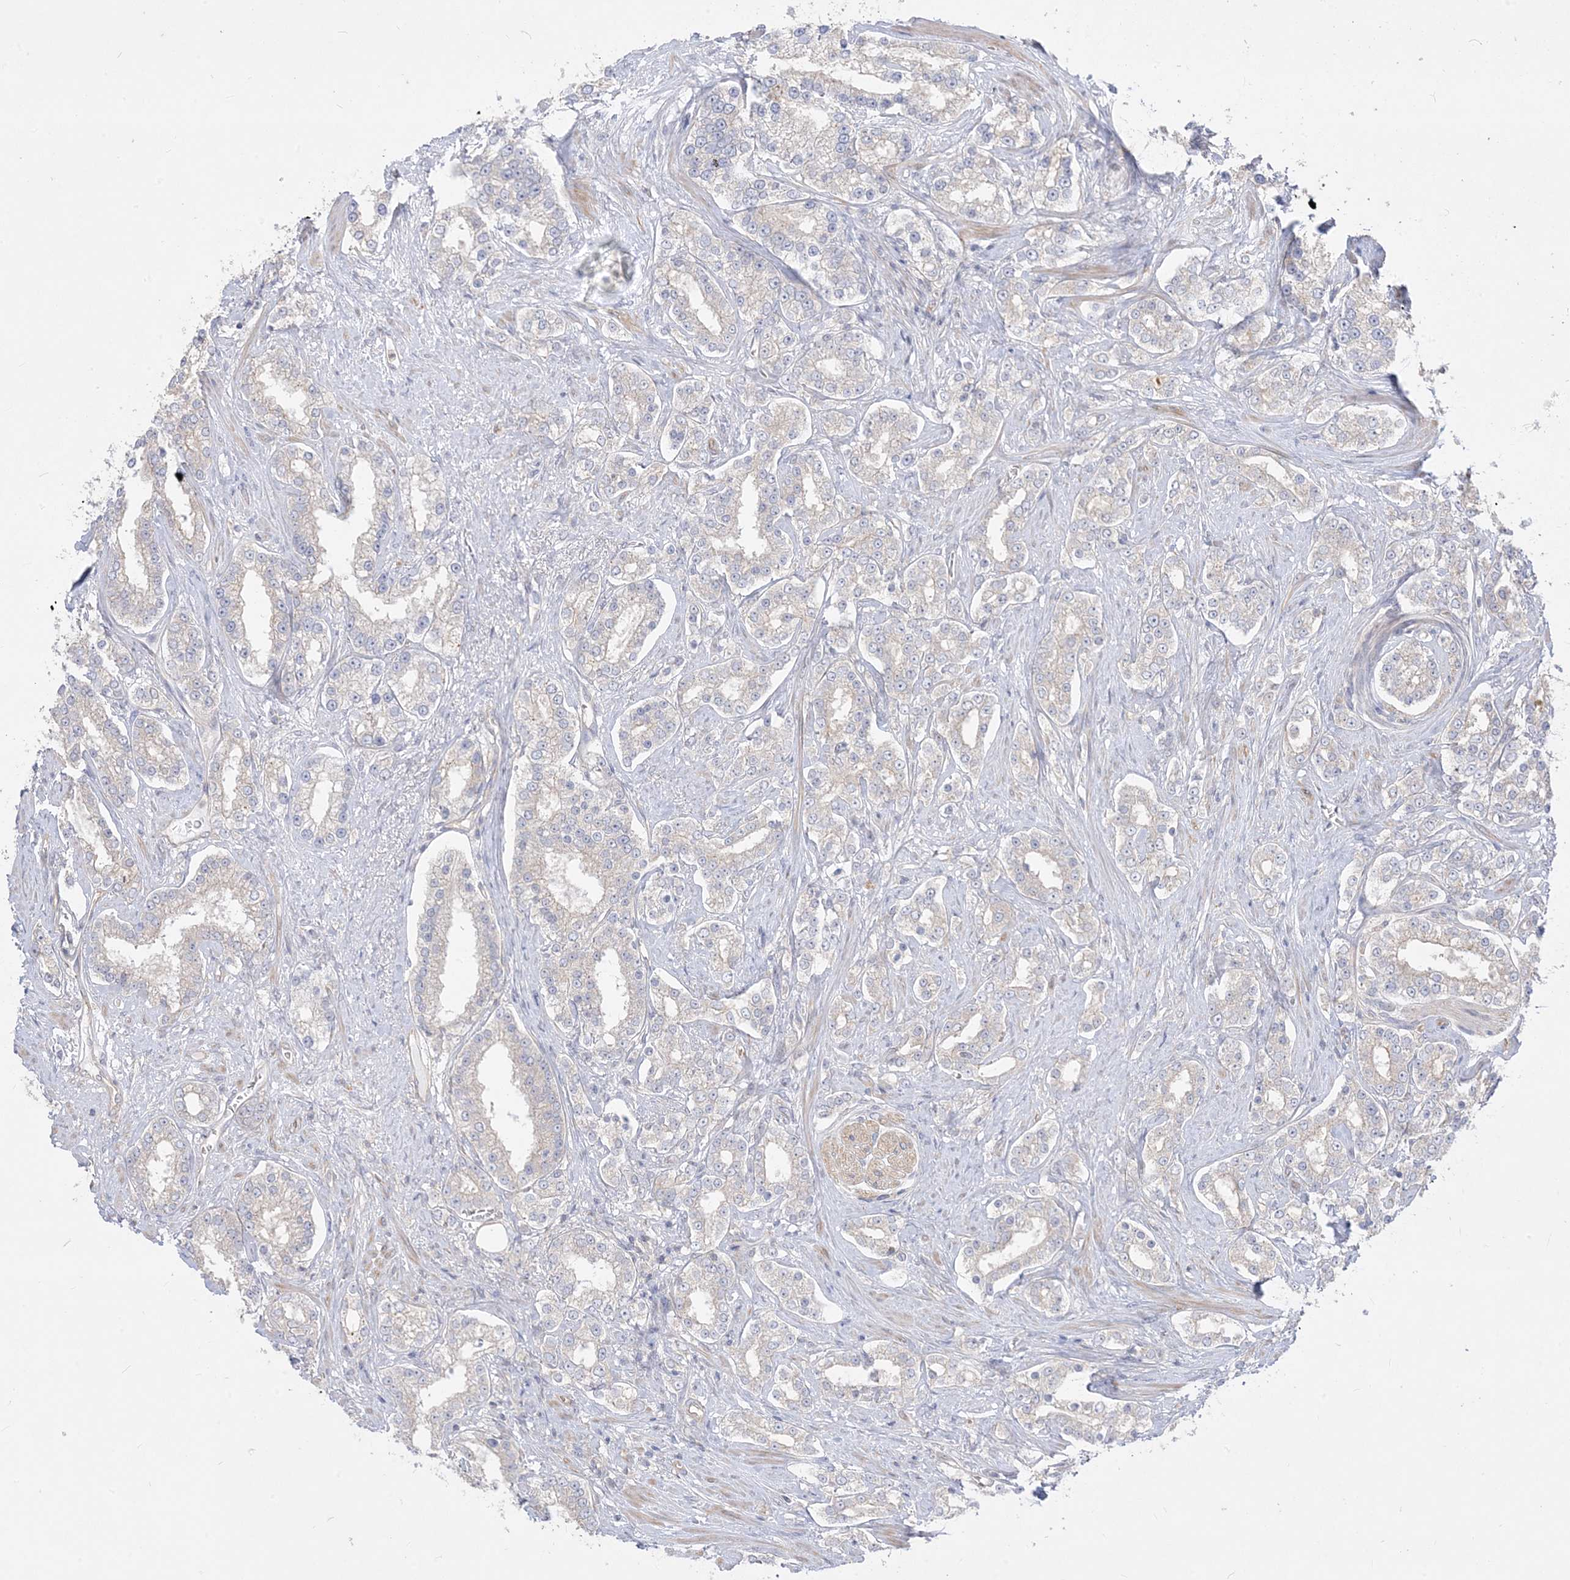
{"staining": {"intensity": "negative", "quantity": "none", "location": "none"}, "tissue": "prostate cancer", "cell_type": "Tumor cells", "image_type": "cancer", "snomed": [{"axis": "morphology", "description": "Normal tissue, NOS"}, {"axis": "morphology", "description": "Adenocarcinoma, High grade"}, {"axis": "topography", "description": "Prostate"}], "caption": "Tumor cells are negative for brown protein staining in prostate cancer (adenocarcinoma (high-grade)). The staining is performed using DAB (3,3'-diaminobenzidine) brown chromogen with nuclei counter-stained in using hematoxylin.", "gene": "ARHGEF9", "patient": {"sex": "male", "age": 83}}